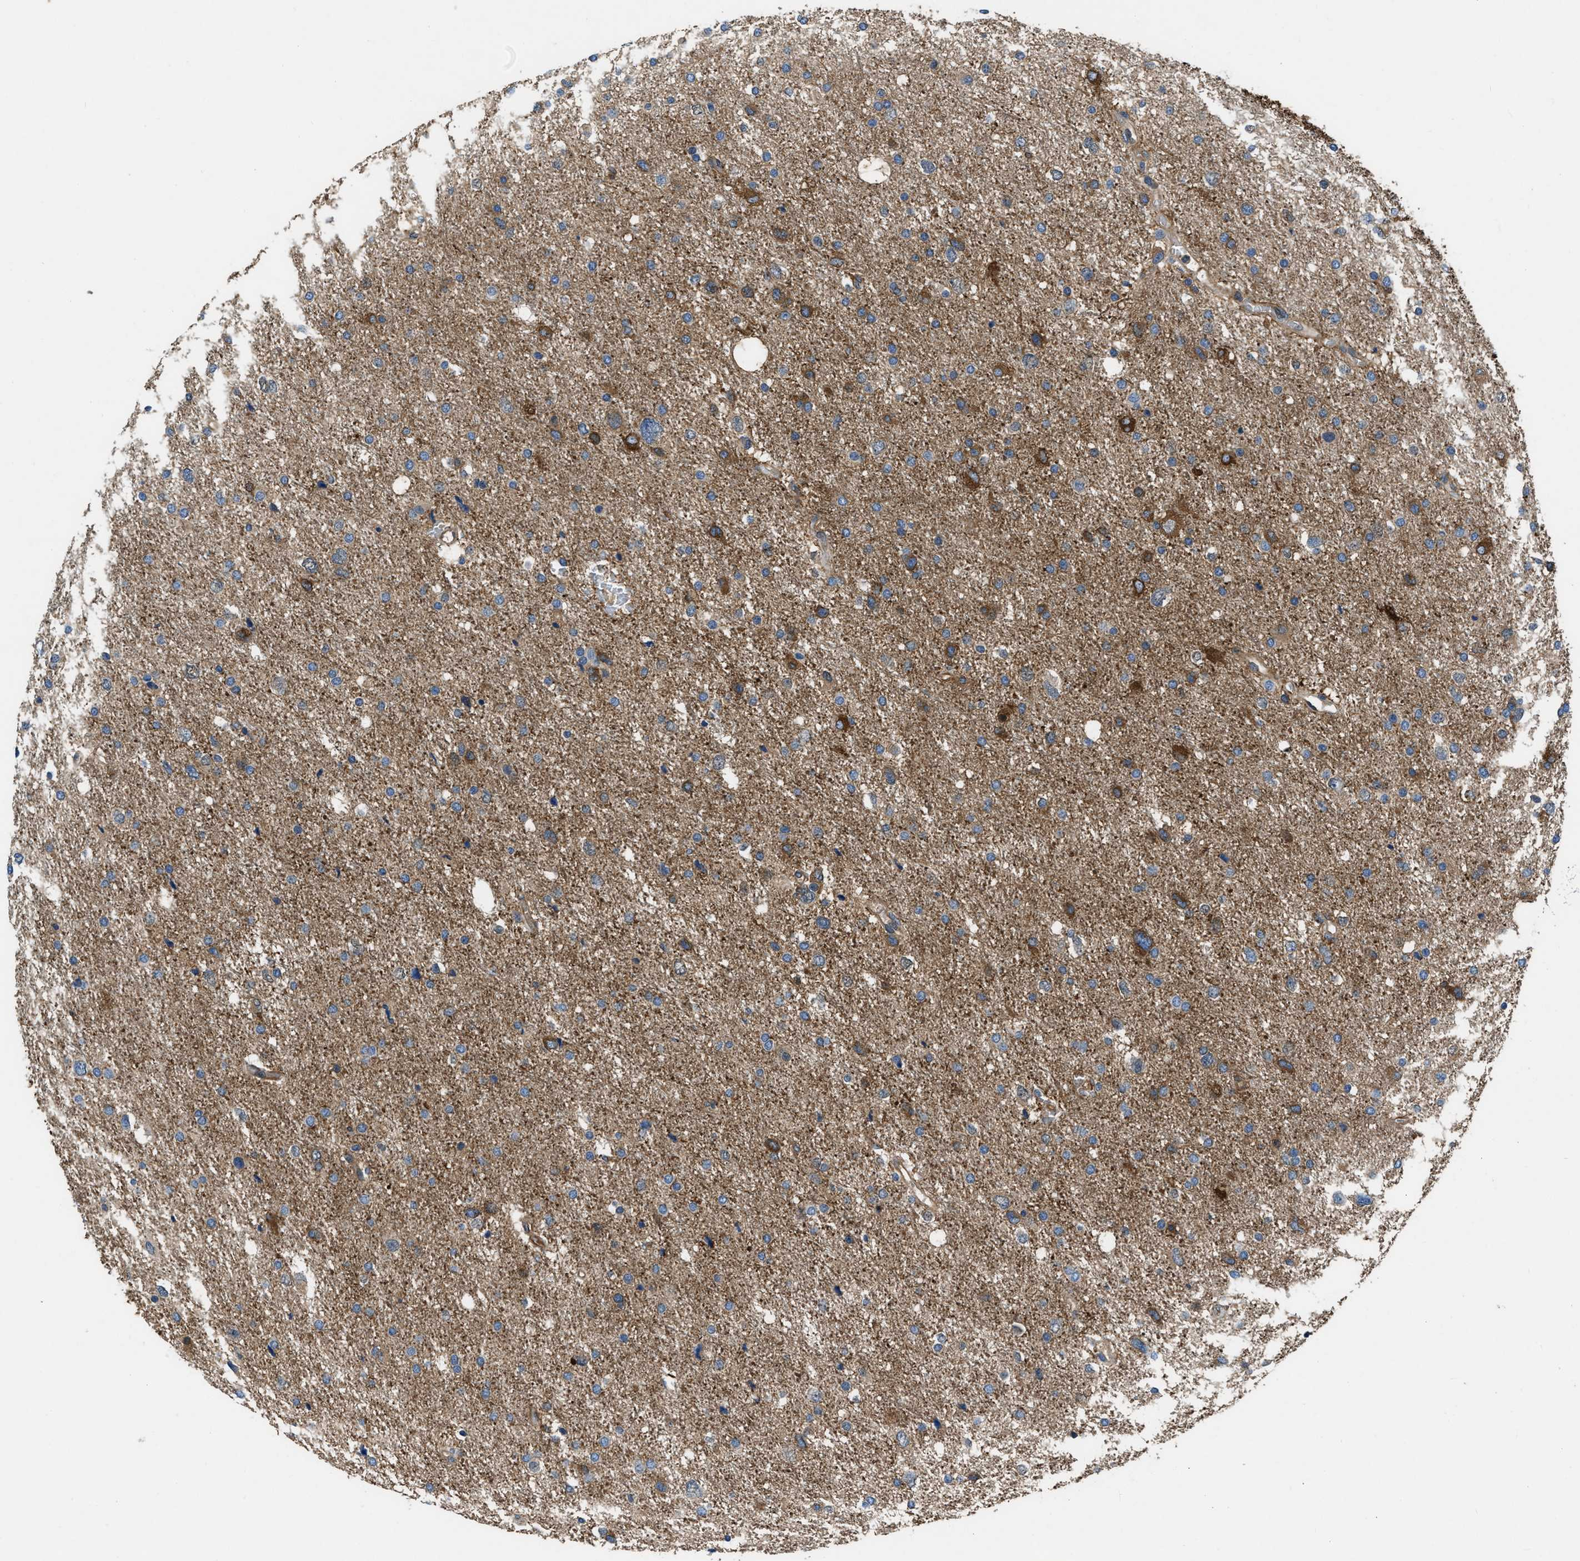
{"staining": {"intensity": "moderate", "quantity": "25%-75%", "location": "cytoplasmic/membranous"}, "tissue": "glioma", "cell_type": "Tumor cells", "image_type": "cancer", "snomed": [{"axis": "morphology", "description": "Glioma, malignant, Low grade"}, {"axis": "topography", "description": "Brain"}], "caption": "This micrograph exhibits IHC staining of human glioma, with medium moderate cytoplasmic/membranous staining in approximately 25%-75% of tumor cells.", "gene": "PFKP", "patient": {"sex": "female", "age": 37}}